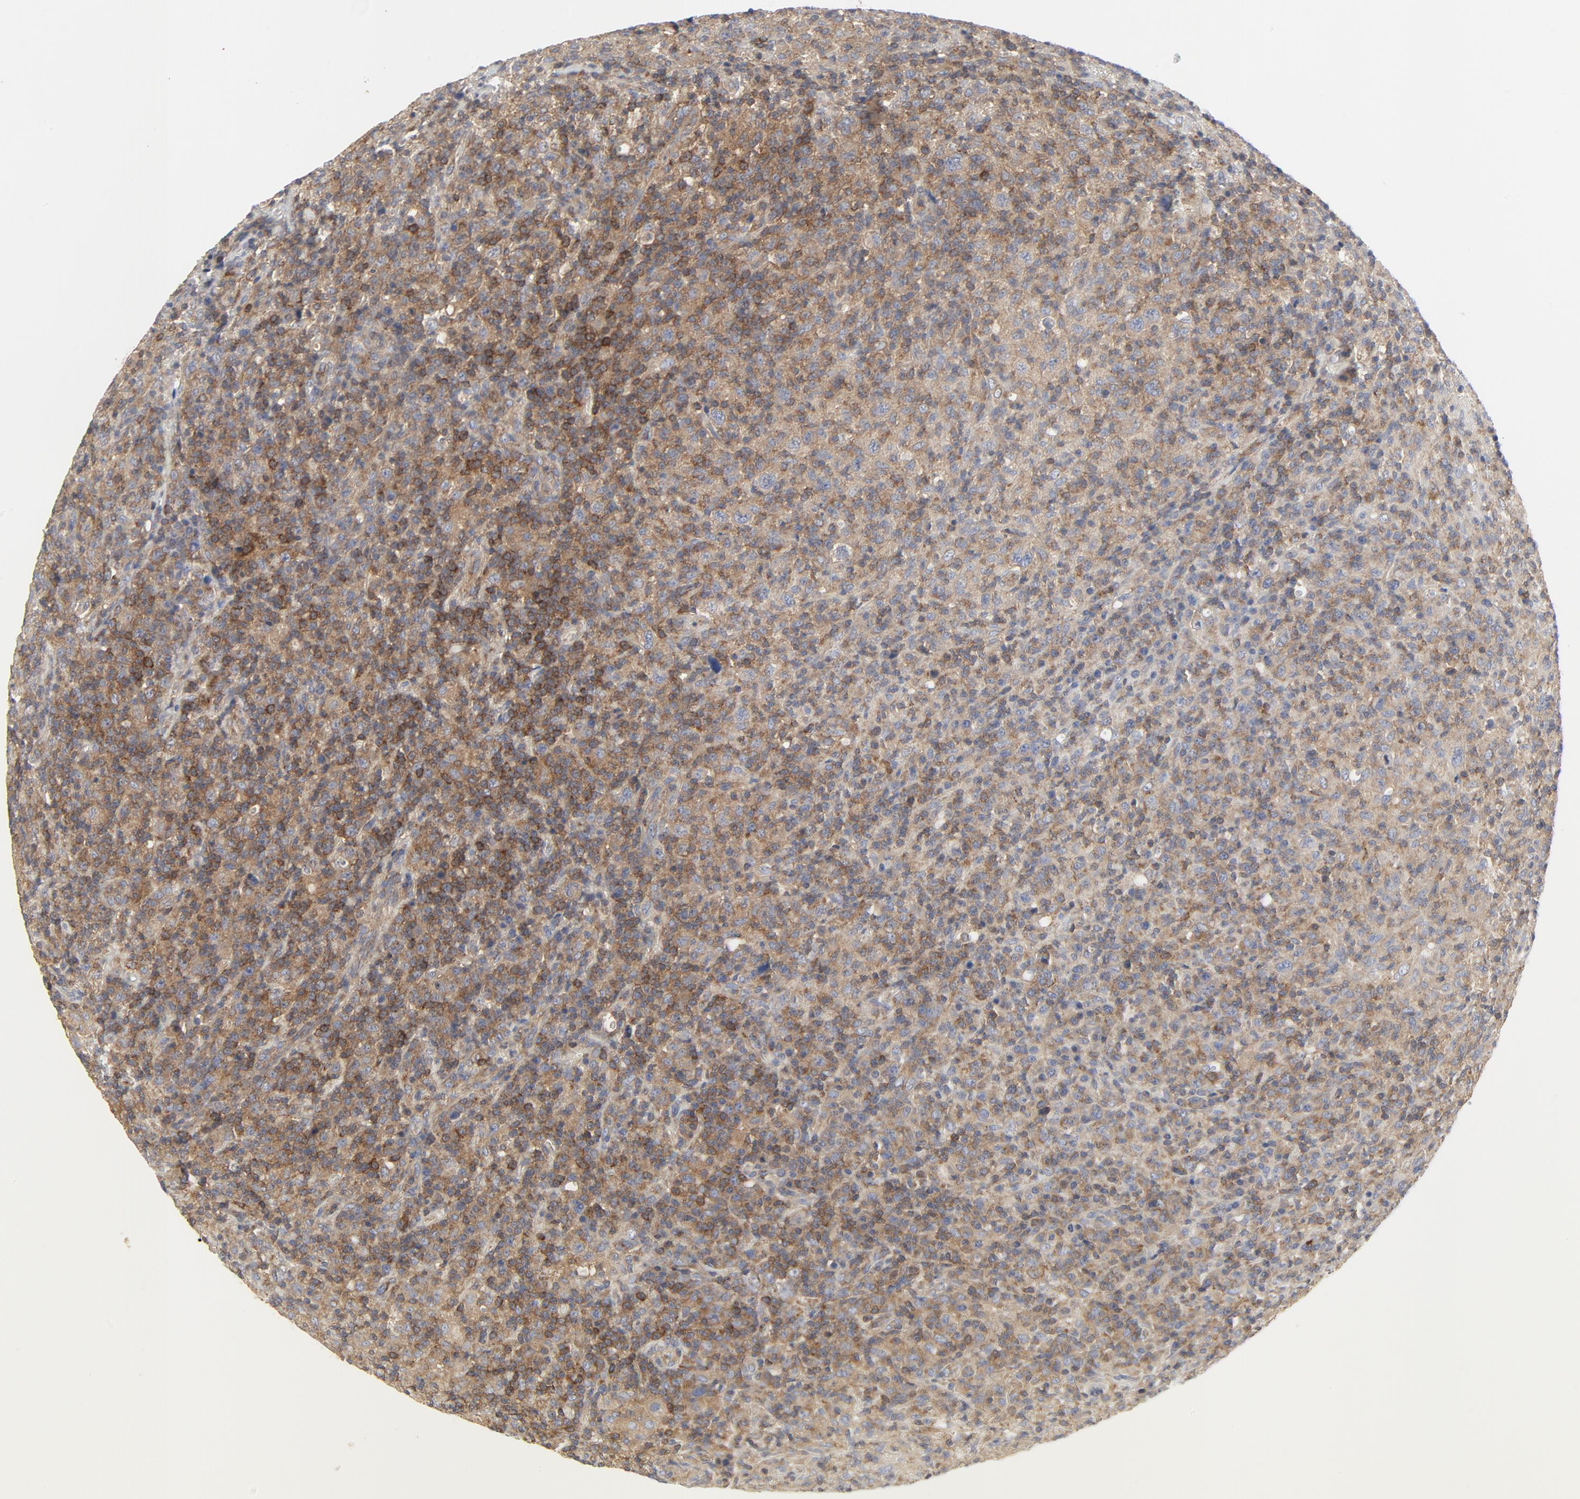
{"staining": {"intensity": "moderate", "quantity": "25%-75%", "location": "cytoplasmic/membranous"}, "tissue": "lymphoma", "cell_type": "Tumor cells", "image_type": "cancer", "snomed": [{"axis": "morphology", "description": "Hodgkin's disease, NOS"}, {"axis": "topography", "description": "Lymph node"}], "caption": "Immunohistochemistry (DAB (3,3'-diaminobenzidine)) staining of human Hodgkin's disease exhibits moderate cytoplasmic/membranous protein staining in approximately 25%-75% of tumor cells.", "gene": "RABEP1", "patient": {"sex": "male", "age": 65}}